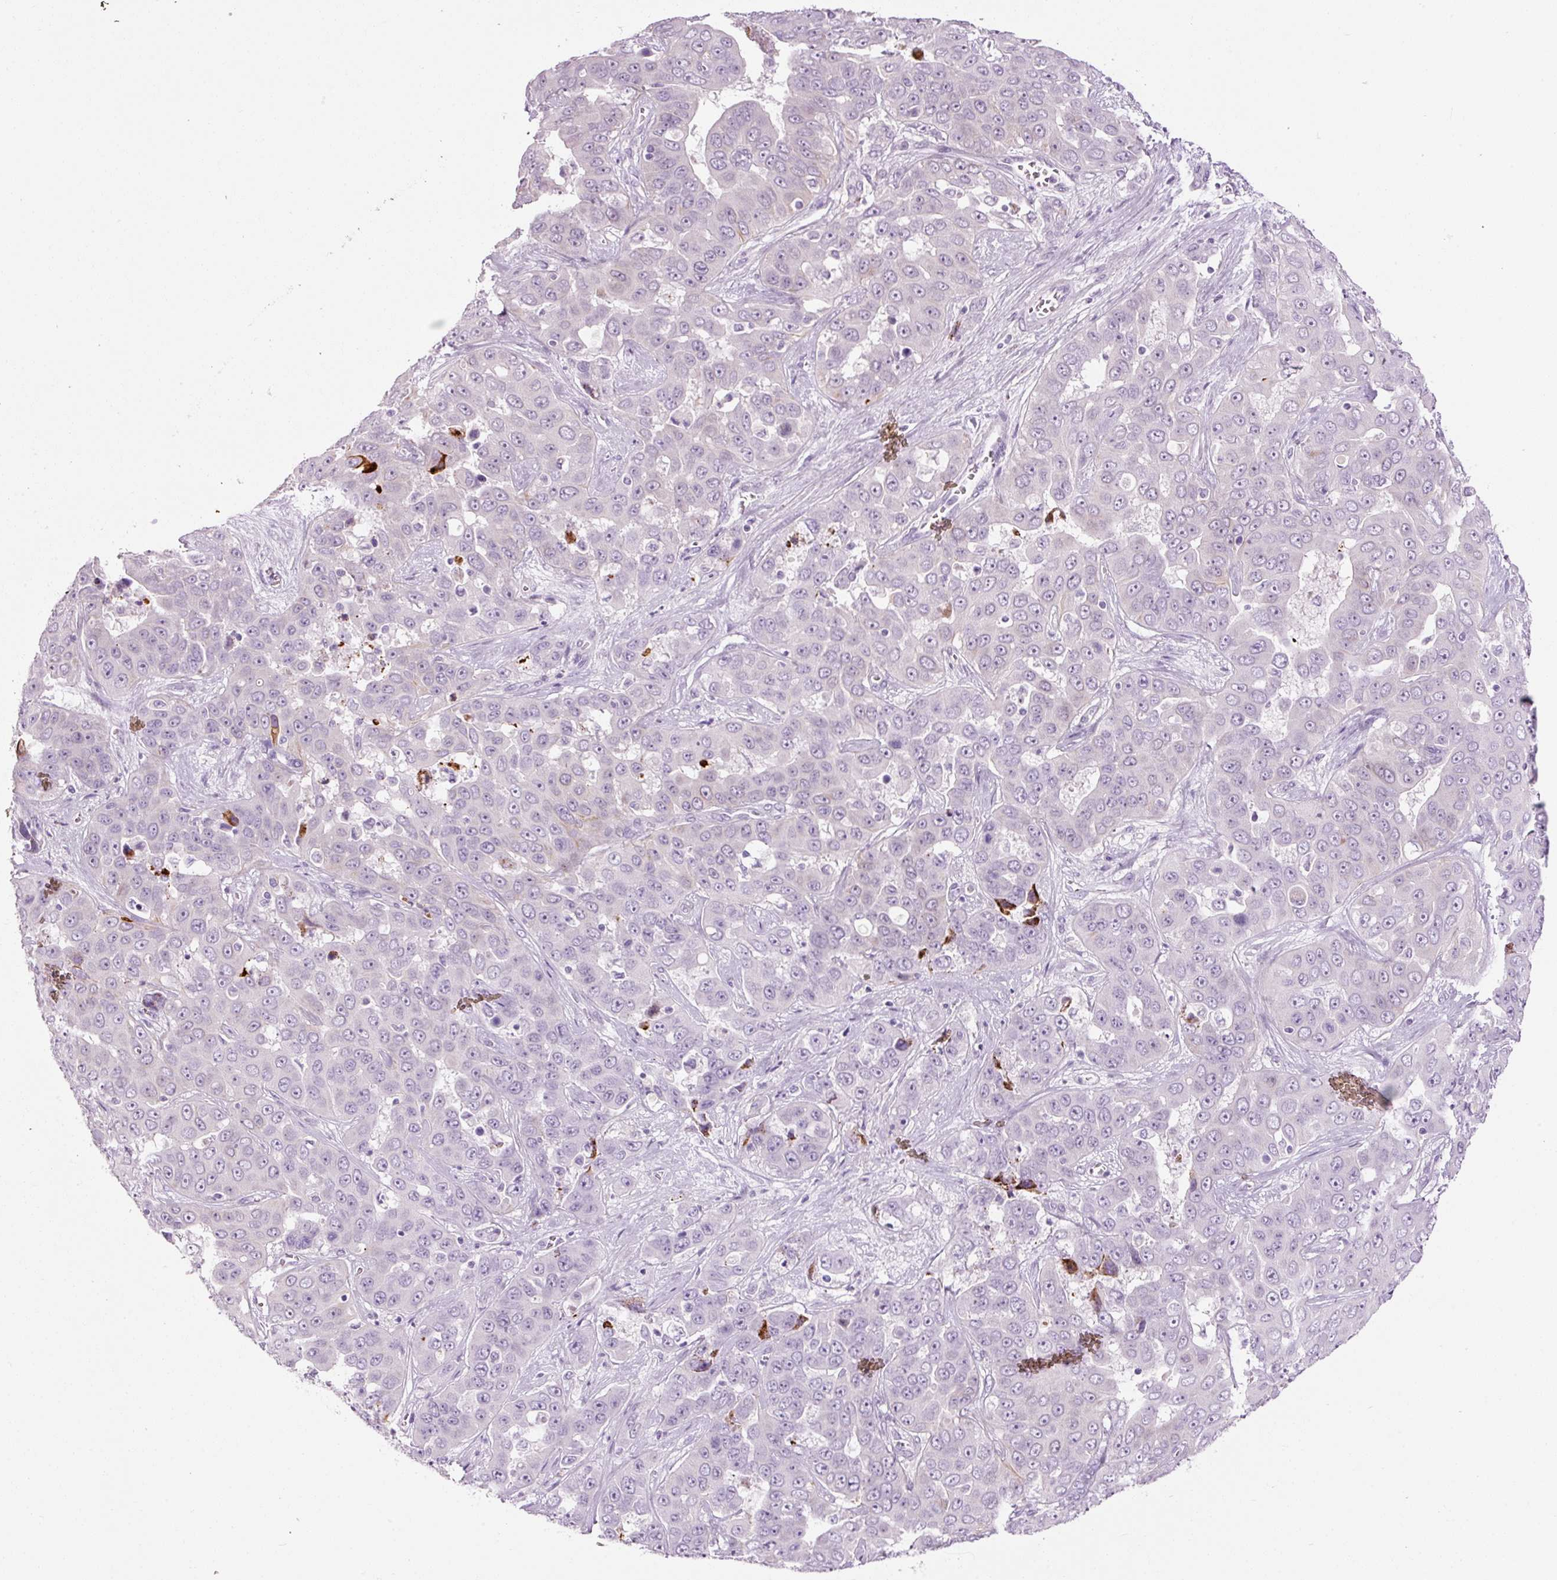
{"staining": {"intensity": "negative", "quantity": "none", "location": "none"}, "tissue": "liver cancer", "cell_type": "Tumor cells", "image_type": "cancer", "snomed": [{"axis": "morphology", "description": "Cholangiocarcinoma"}, {"axis": "topography", "description": "Liver"}], "caption": "Photomicrograph shows no significant protein staining in tumor cells of liver cholangiocarcinoma.", "gene": "ANKRD20A1", "patient": {"sex": "female", "age": 52}}